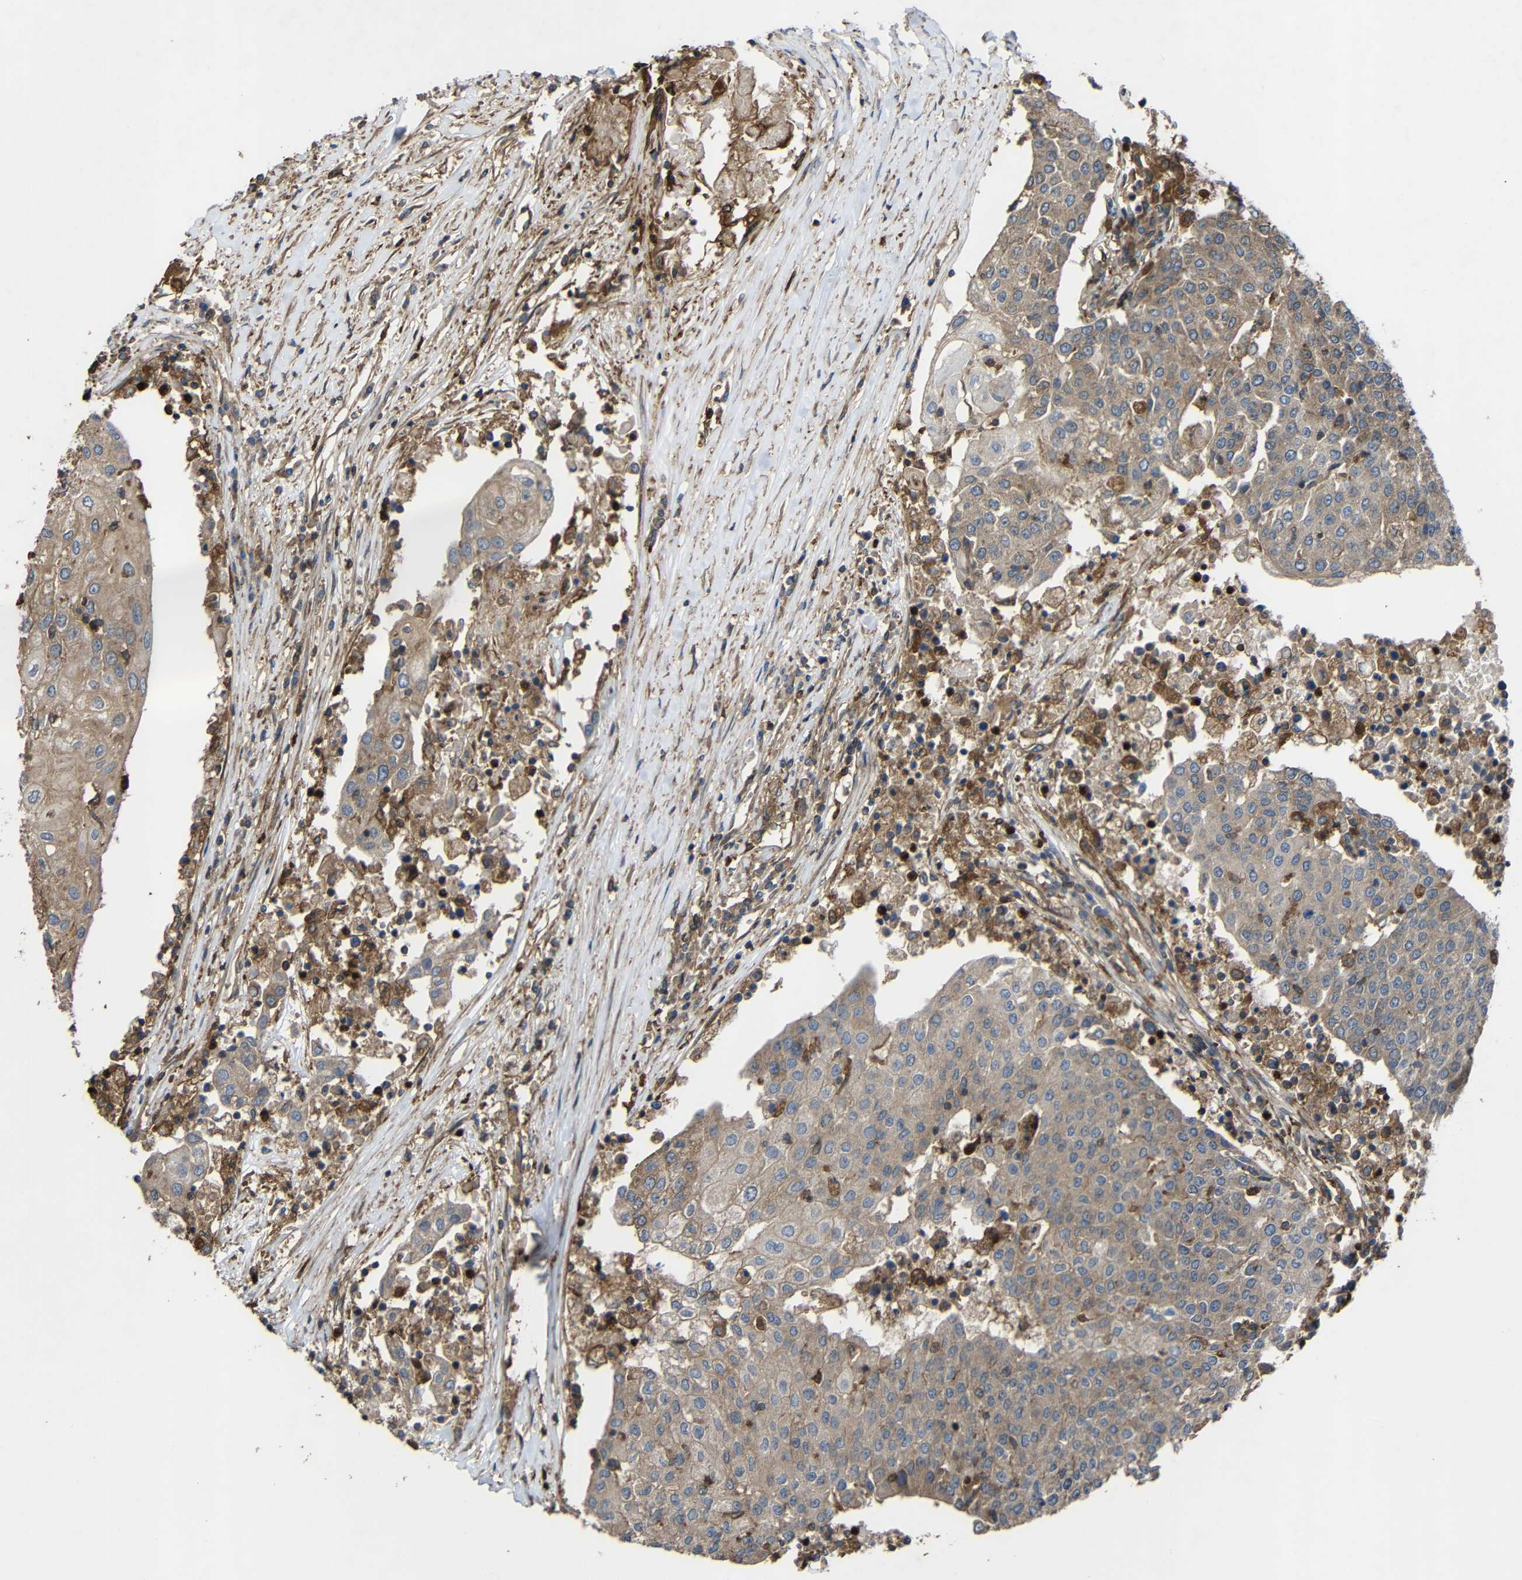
{"staining": {"intensity": "weak", "quantity": ">75%", "location": "cytoplasmic/membranous"}, "tissue": "urothelial cancer", "cell_type": "Tumor cells", "image_type": "cancer", "snomed": [{"axis": "morphology", "description": "Urothelial carcinoma, High grade"}, {"axis": "topography", "description": "Urinary bladder"}], "caption": "Protein expression analysis of human urothelial cancer reveals weak cytoplasmic/membranous staining in about >75% of tumor cells.", "gene": "TREM2", "patient": {"sex": "female", "age": 85}}